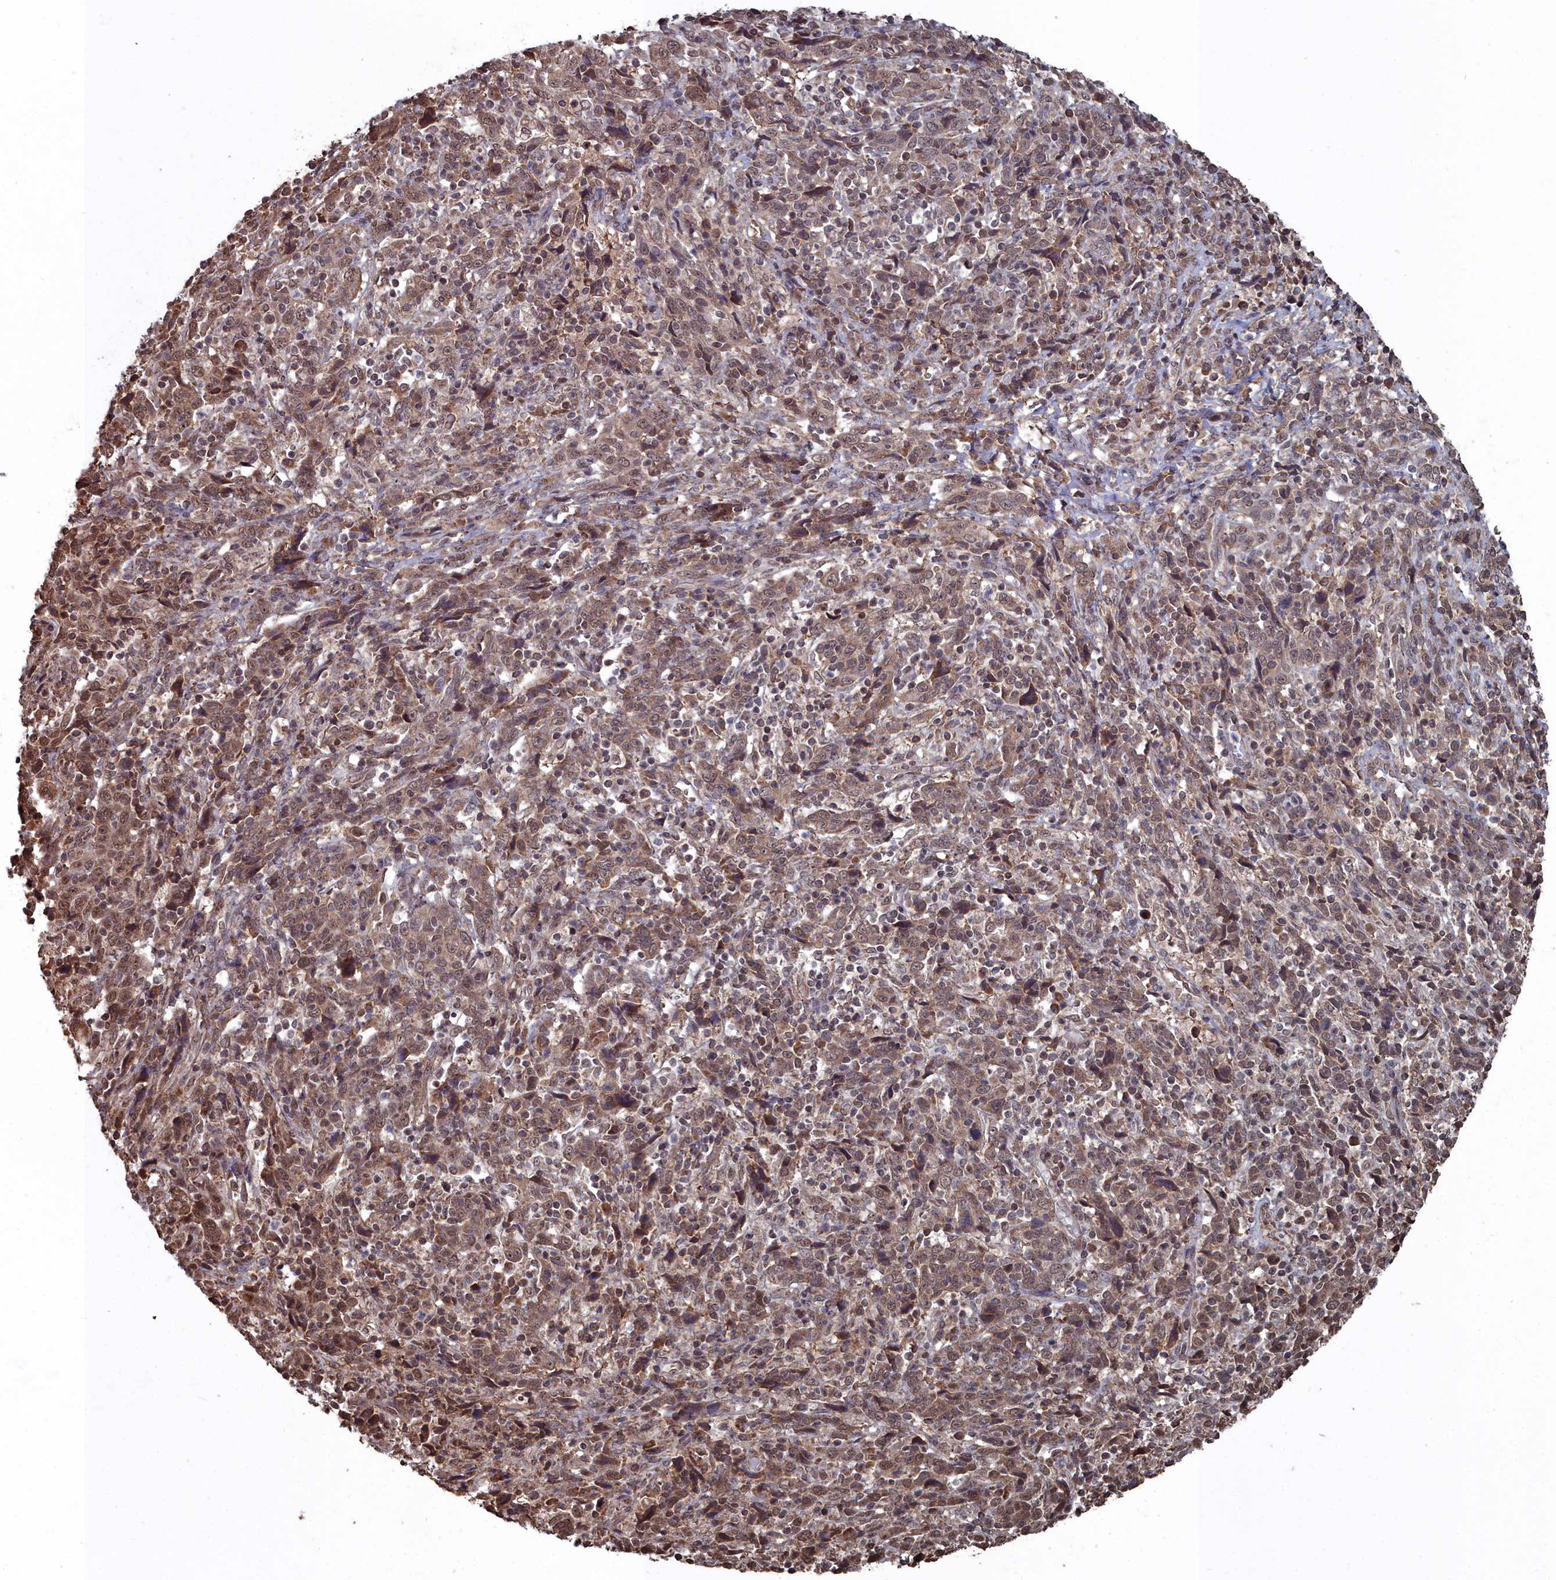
{"staining": {"intensity": "moderate", "quantity": ">75%", "location": "cytoplasmic/membranous,nuclear"}, "tissue": "cervical cancer", "cell_type": "Tumor cells", "image_type": "cancer", "snomed": [{"axis": "morphology", "description": "Squamous cell carcinoma, NOS"}, {"axis": "topography", "description": "Cervix"}], "caption": "DAB immunohistochemical staining of cervical squamous cell carcinoma shows moderate cytoplasmic/membranous and nuclear protein positivity in about >75% of tumor cells.", "gene": "CCNP", "patient": {"sex": "female", "age": 46}}